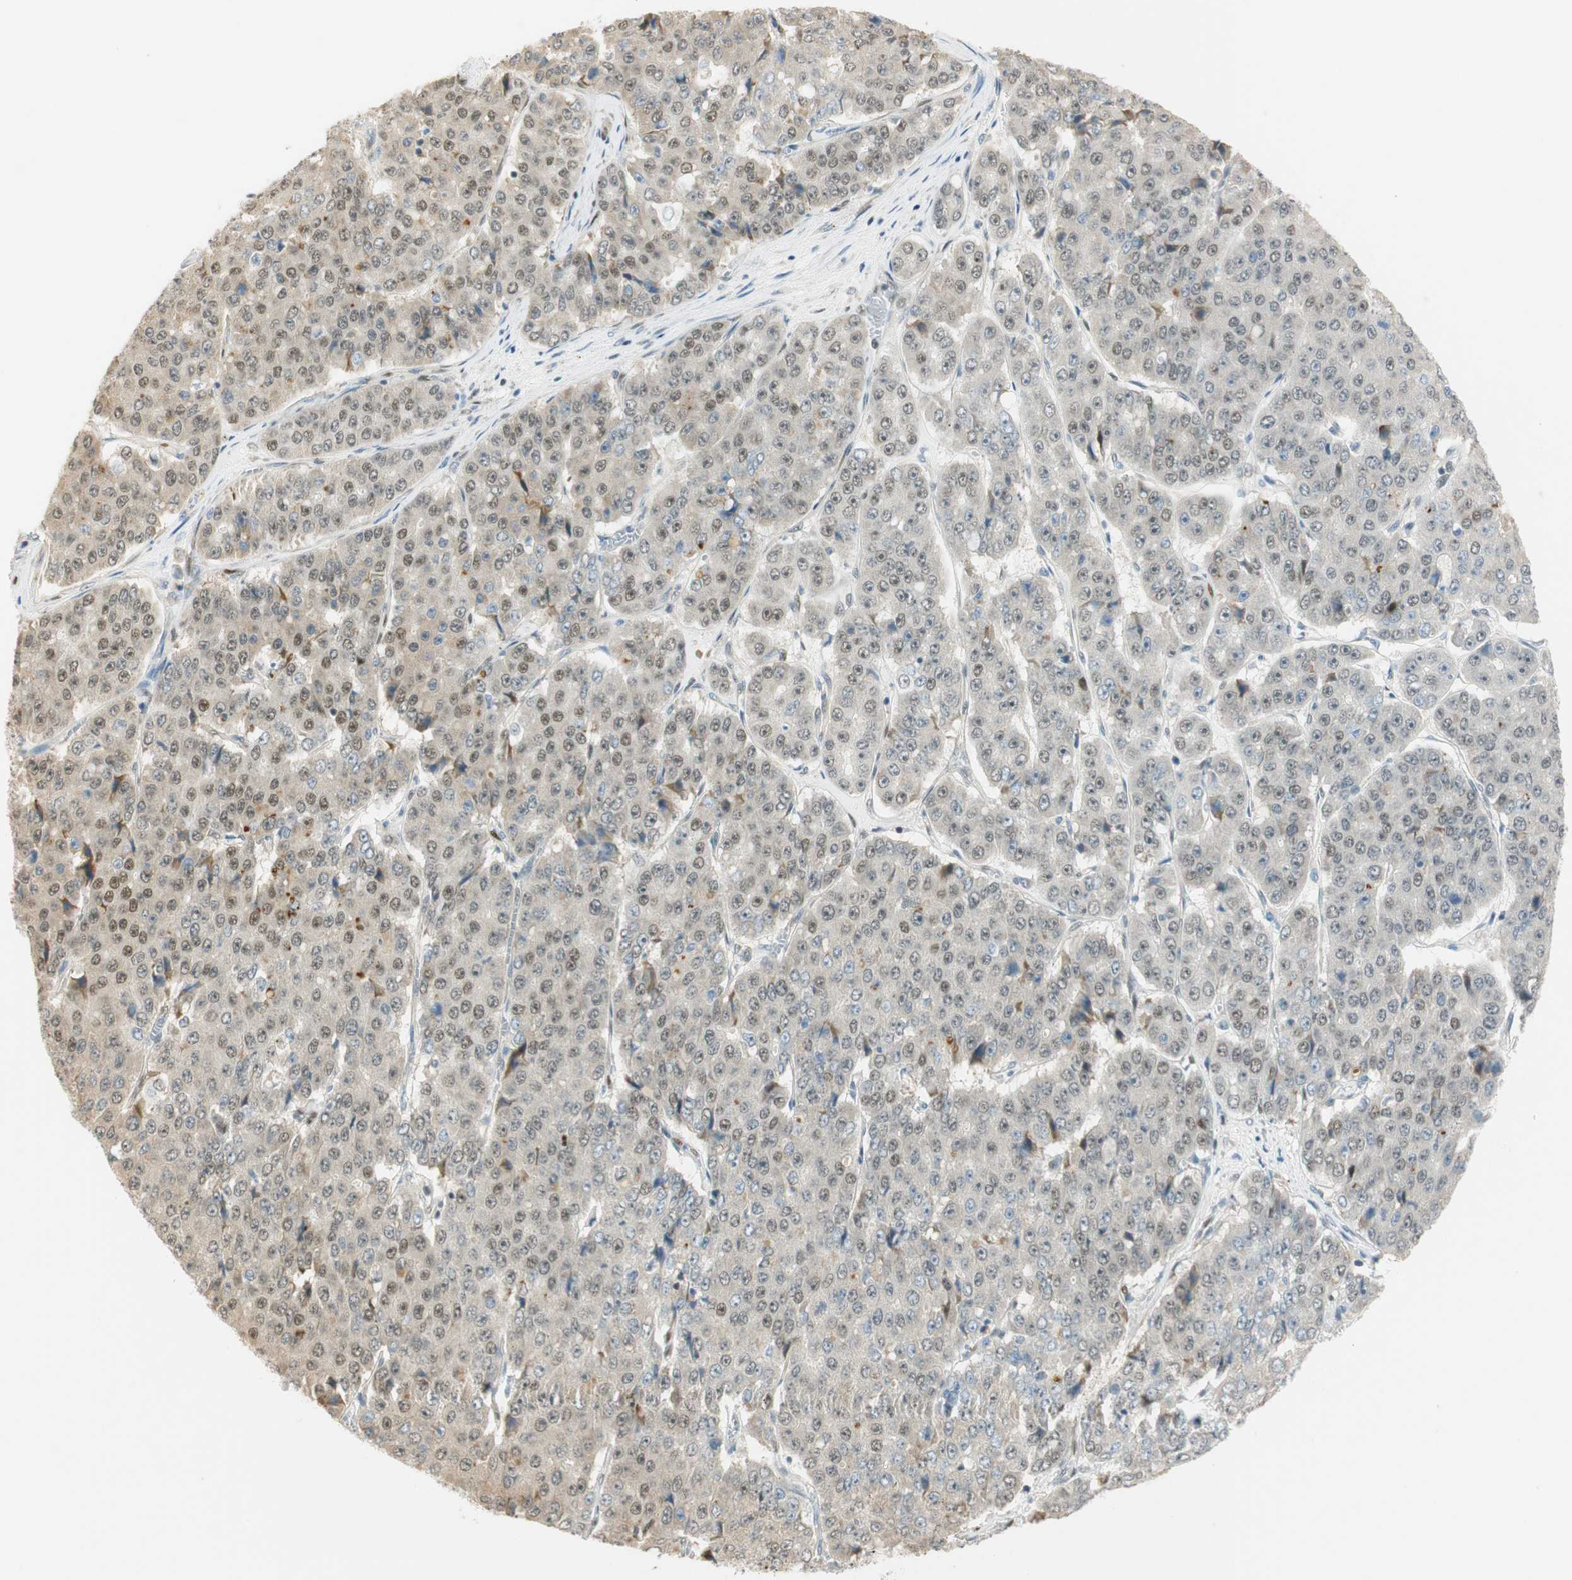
{"staining": {"intensity": "weak", "quantity": "25%-75%", "location": "nuclear"}, "tissue": "pancreatic cancer", "cell_type": "Tumor cells", "image_type": "cancer", "snomed": [{"axis": "morphology", "description": "Adenocarcinoma, NOS"}, {"axis": "topography", "description": "Pancreas"}], "caption": "Tumor cells demonstrate low levels of weak nuclear positivity in about 25%-75% of cells in human adenocarcinoma (pancreatic).", "gene": "MSX2", "patient": {"sex": "male", "age": 50}}